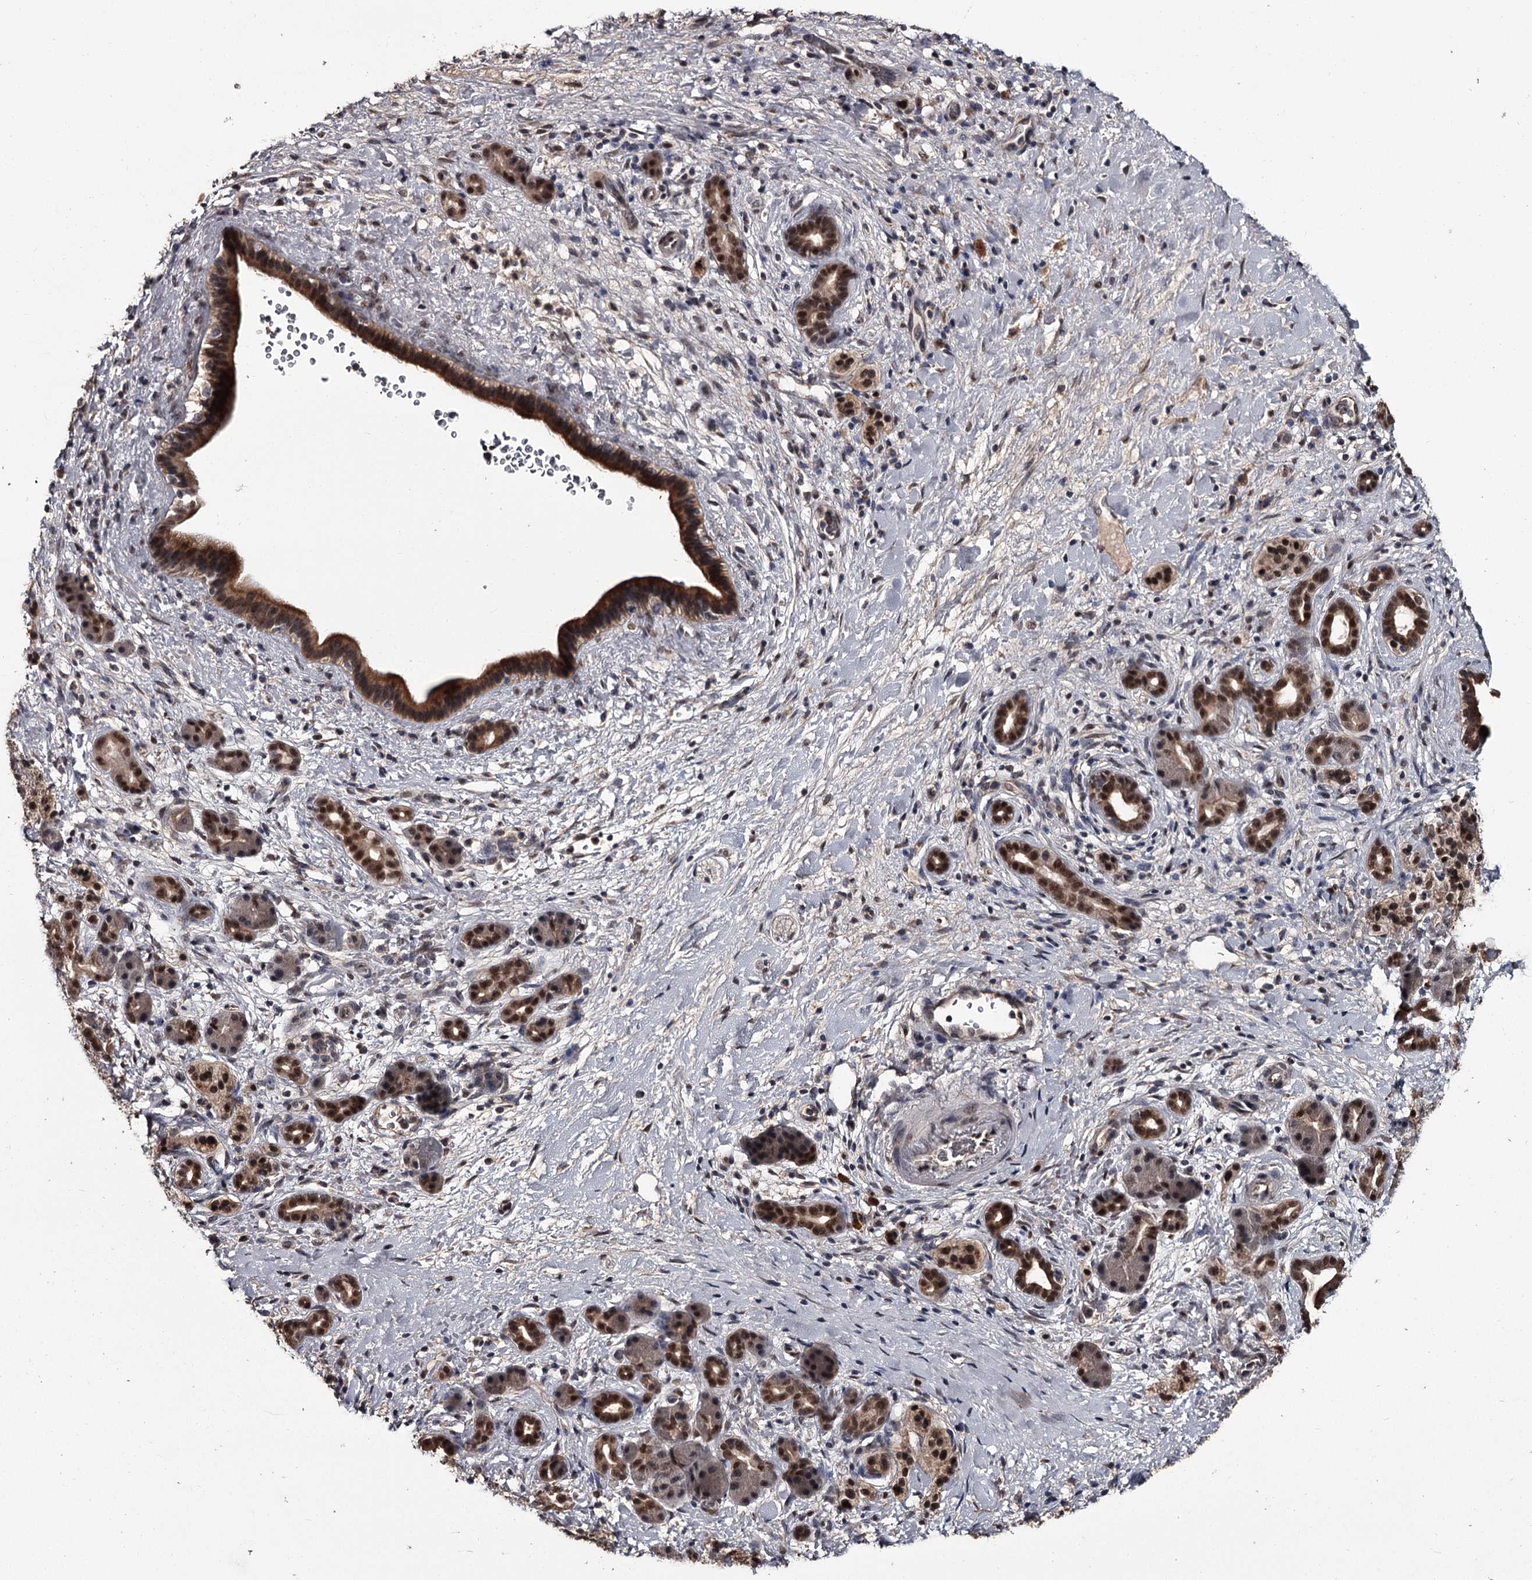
{"staining": {"intensity": "strong", "quantity": ">75%", "location": "cytoplasmic/membranous,nuclear"}, "tissue": "pancreatic cancer", "cell_type": "Tumor cells", "image_type": "cancer", "snomed": [{"axis": "morphology", "description": "Normal tissue, NOS"}, {"axis": "morphology", "description": "Adenocarcinoma, NOS"}, {"axis": "topography", "description": "Pancreas"}, {"axis": "topography", "description": "Peripheral nerve tissue"}], "caption": "Immunohistochemistry staining of adenocarcinoma (pancreatic), which shows high levels of strong cytoplasmic/membranous and nuclear expression in about >75% of tumor cells indicating strong cytoplasmic/membranous and nuclear protein positivity. The staining was performed using DAB (3,3'-diaminobenzidine) (brown) for protein detection and nuclei were counterstained in hematoxylin (blue).", "gene": "PRPF40B", "patient": {"sex": "female", "age": 77}}